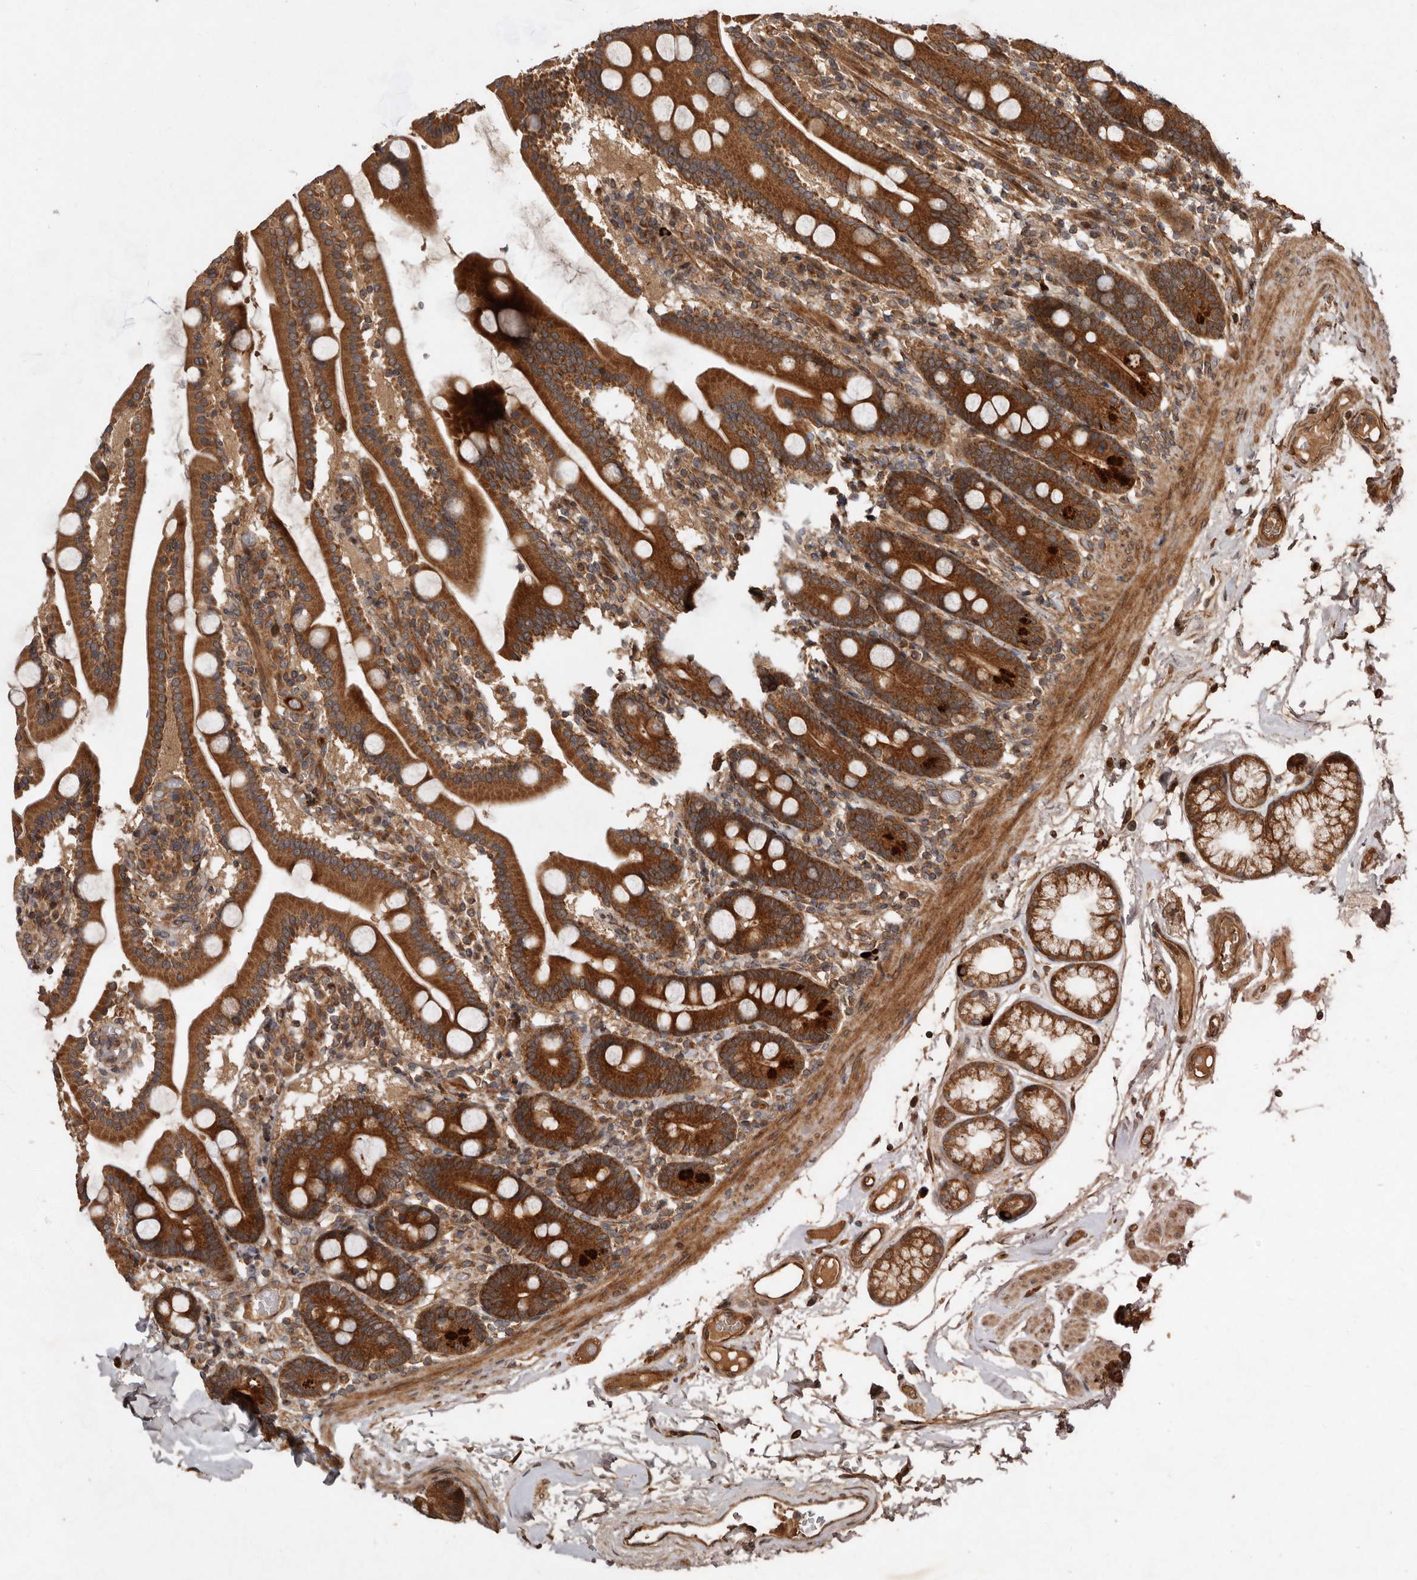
{"staining": {"intensity": "strong", "quantity": ">75%", "location": "cytoplasmic/membranous"}, "tissue": "duodenum", "cell_type": "Glandular cells", "image_type": "normal", "snomed": [{"axis": "morphology", "description": "Normal tissue, NOS"}, {"axis": "topography", "description": "Duodenum"}], "caption": "This is a photomicrograph of immunohistochemistry (IHC) staining of normal duodenum, which shows strong expression in the cytoplasmic/membranous of glandular cells.", "gene": "STK36", "patient": {"sex": "male", "age": 55}}